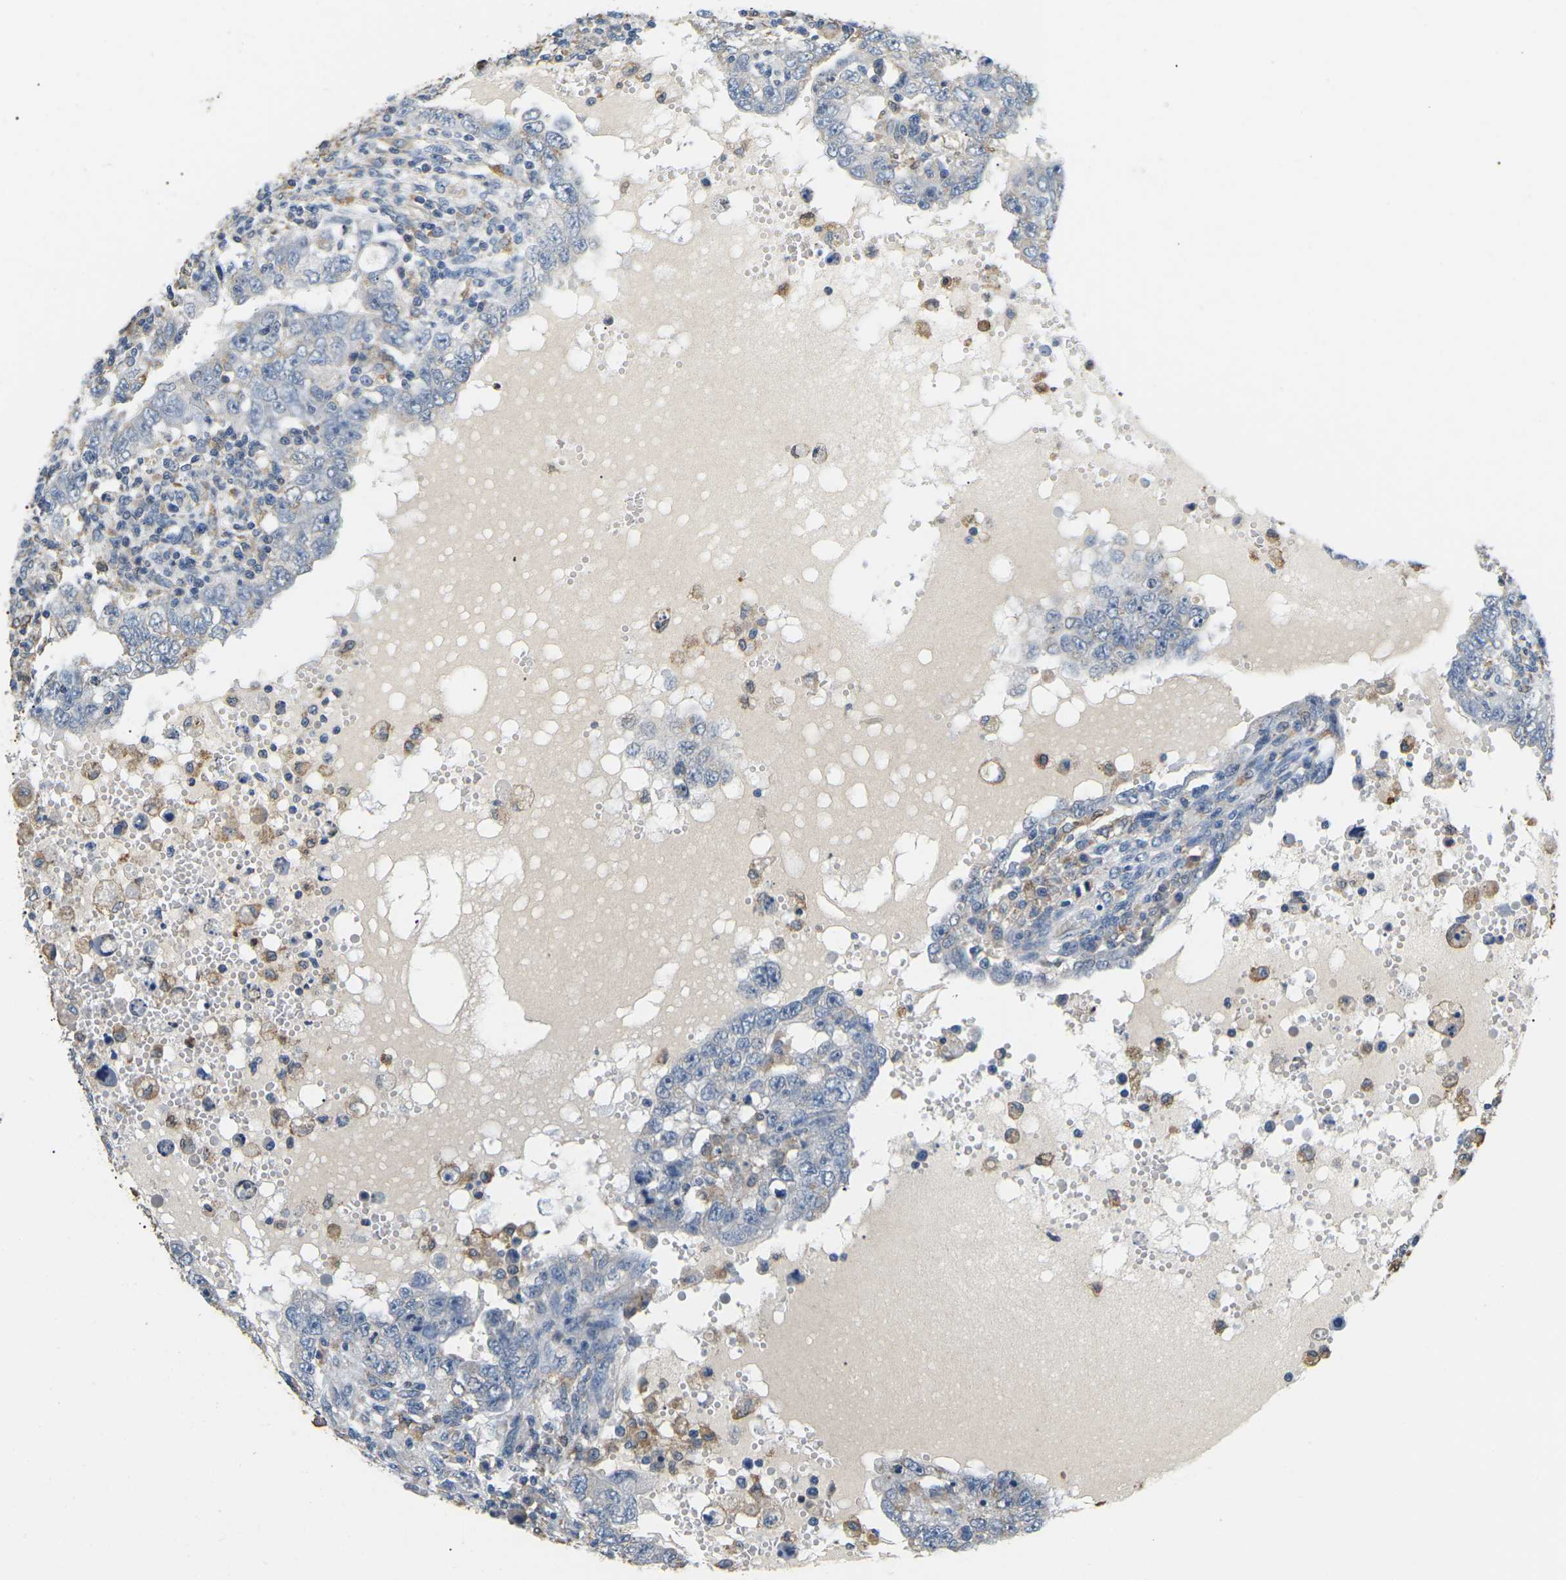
{"staining": {"intensity": "negative", "quantity": "none", "location": "none"}, "tissue": "testis cancer", "cell_type": "Tumor cells", "image_type": "cancer", "snomed": [{"axis": "morphology", "description": "Carcinoma, Embryonal, NOS"}, {"axis": "topography", "description": "Testis"}], "caption": "Testis embryonal carcinoma was stained to show a protein in brown. There is no significant expression in tumor cells. (Immunohistochemistry, brightfield microscopy, high magnification).", "gene": "ADM", "patient": {"sex": "male", "age": 26}}